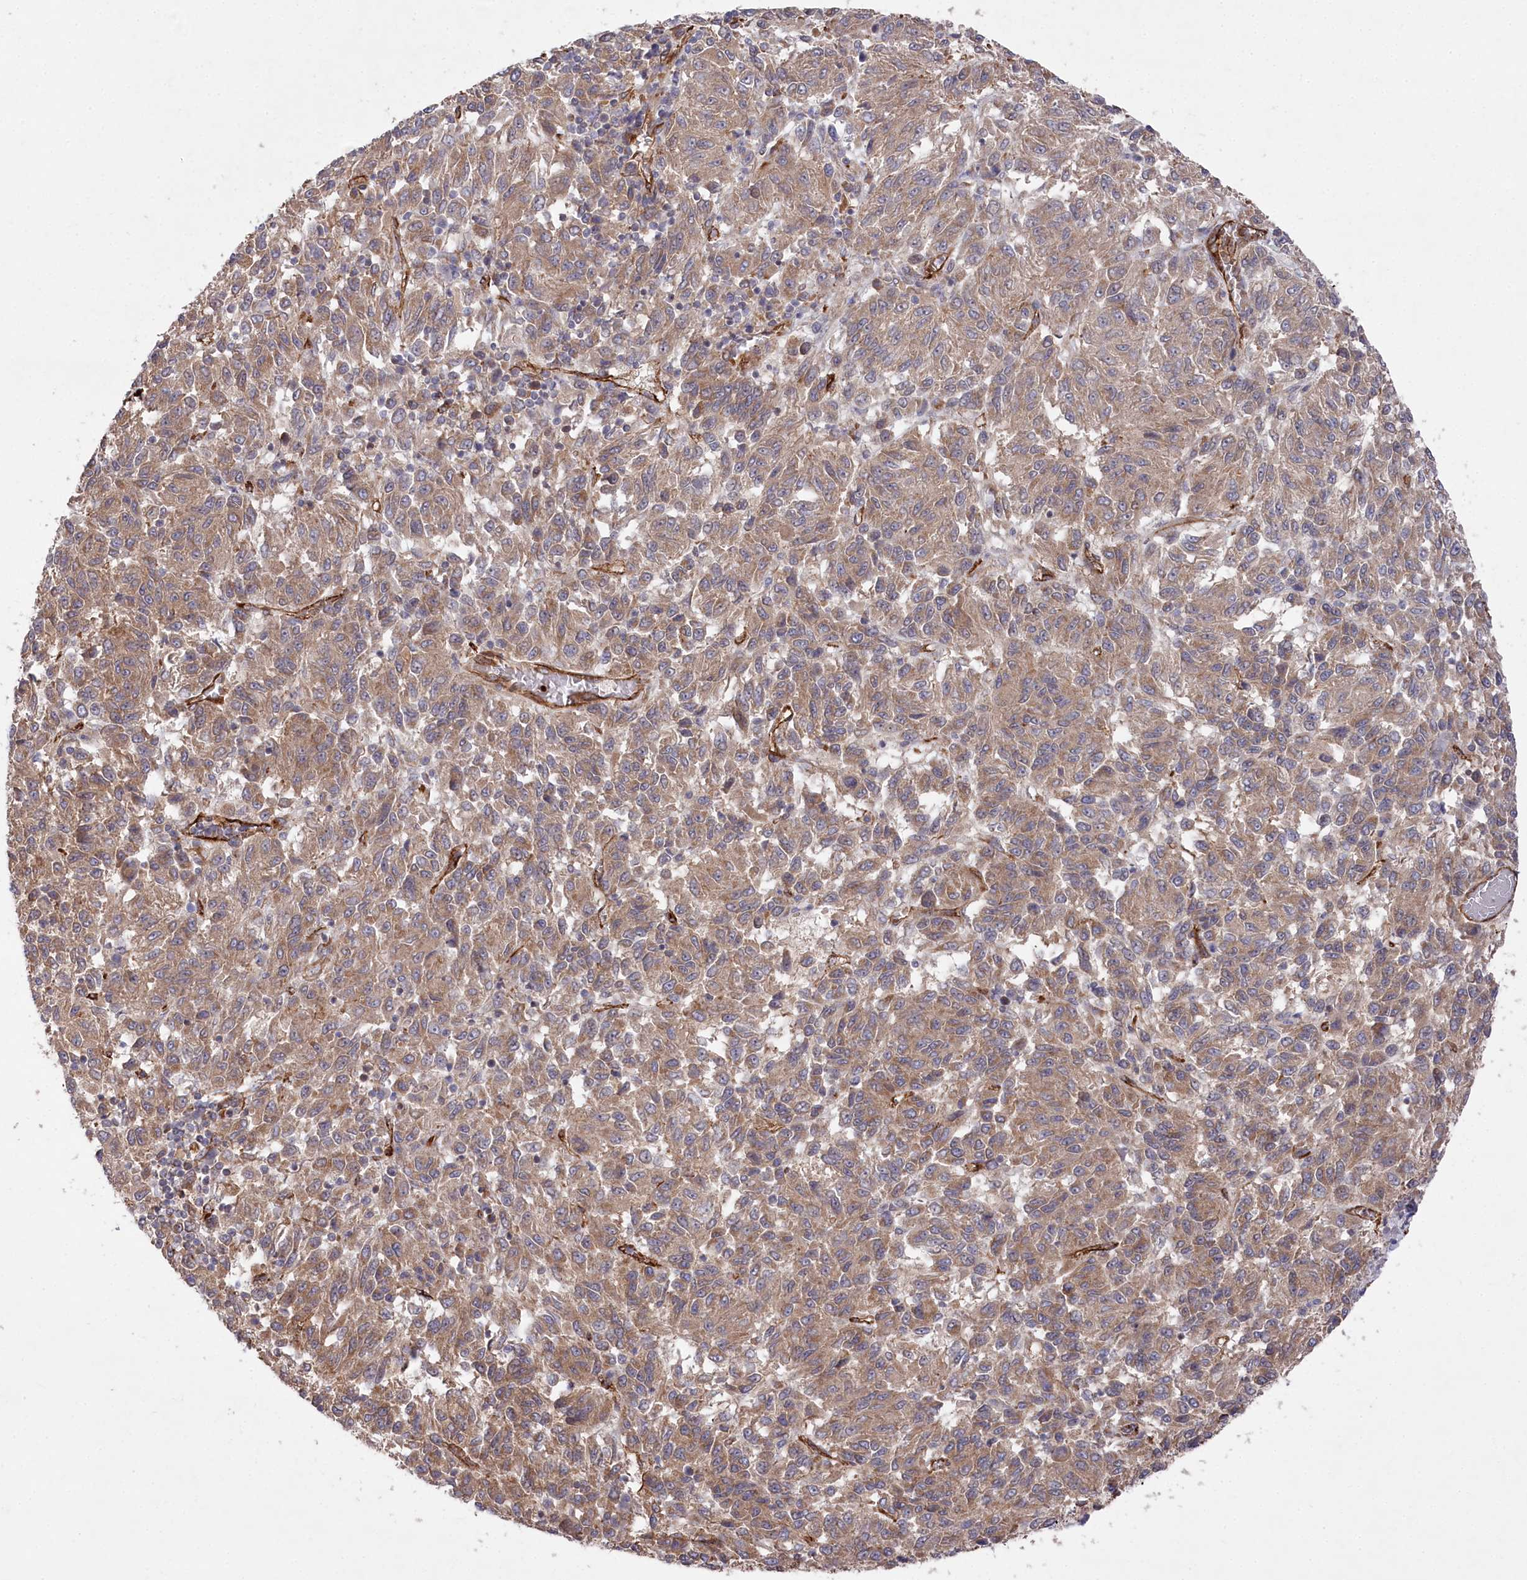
{"staining": {"intensity": "moderate", "quantity": ">75%", "location": "cytoplasmic/membranous"}, "tissue": "melanoma", "cell_type": "Tumor cells", "image_type": "cancer", "snomed": [{"axis": "morphology", "description": "Malignant melanoma, Metastatic site"}, {"axis": "topography", "description": "Lung"}], "caption": "DAB (3,3'-diaminobenzidine) immunohistochemical staining of human malignant melanoma (metastatic site) shows moderate cytoplasmic/membranous protein expression in approximately >75% of tumor cells.", "gene": "MTPAP", "patient": {"sex": "male", "age": 64}}